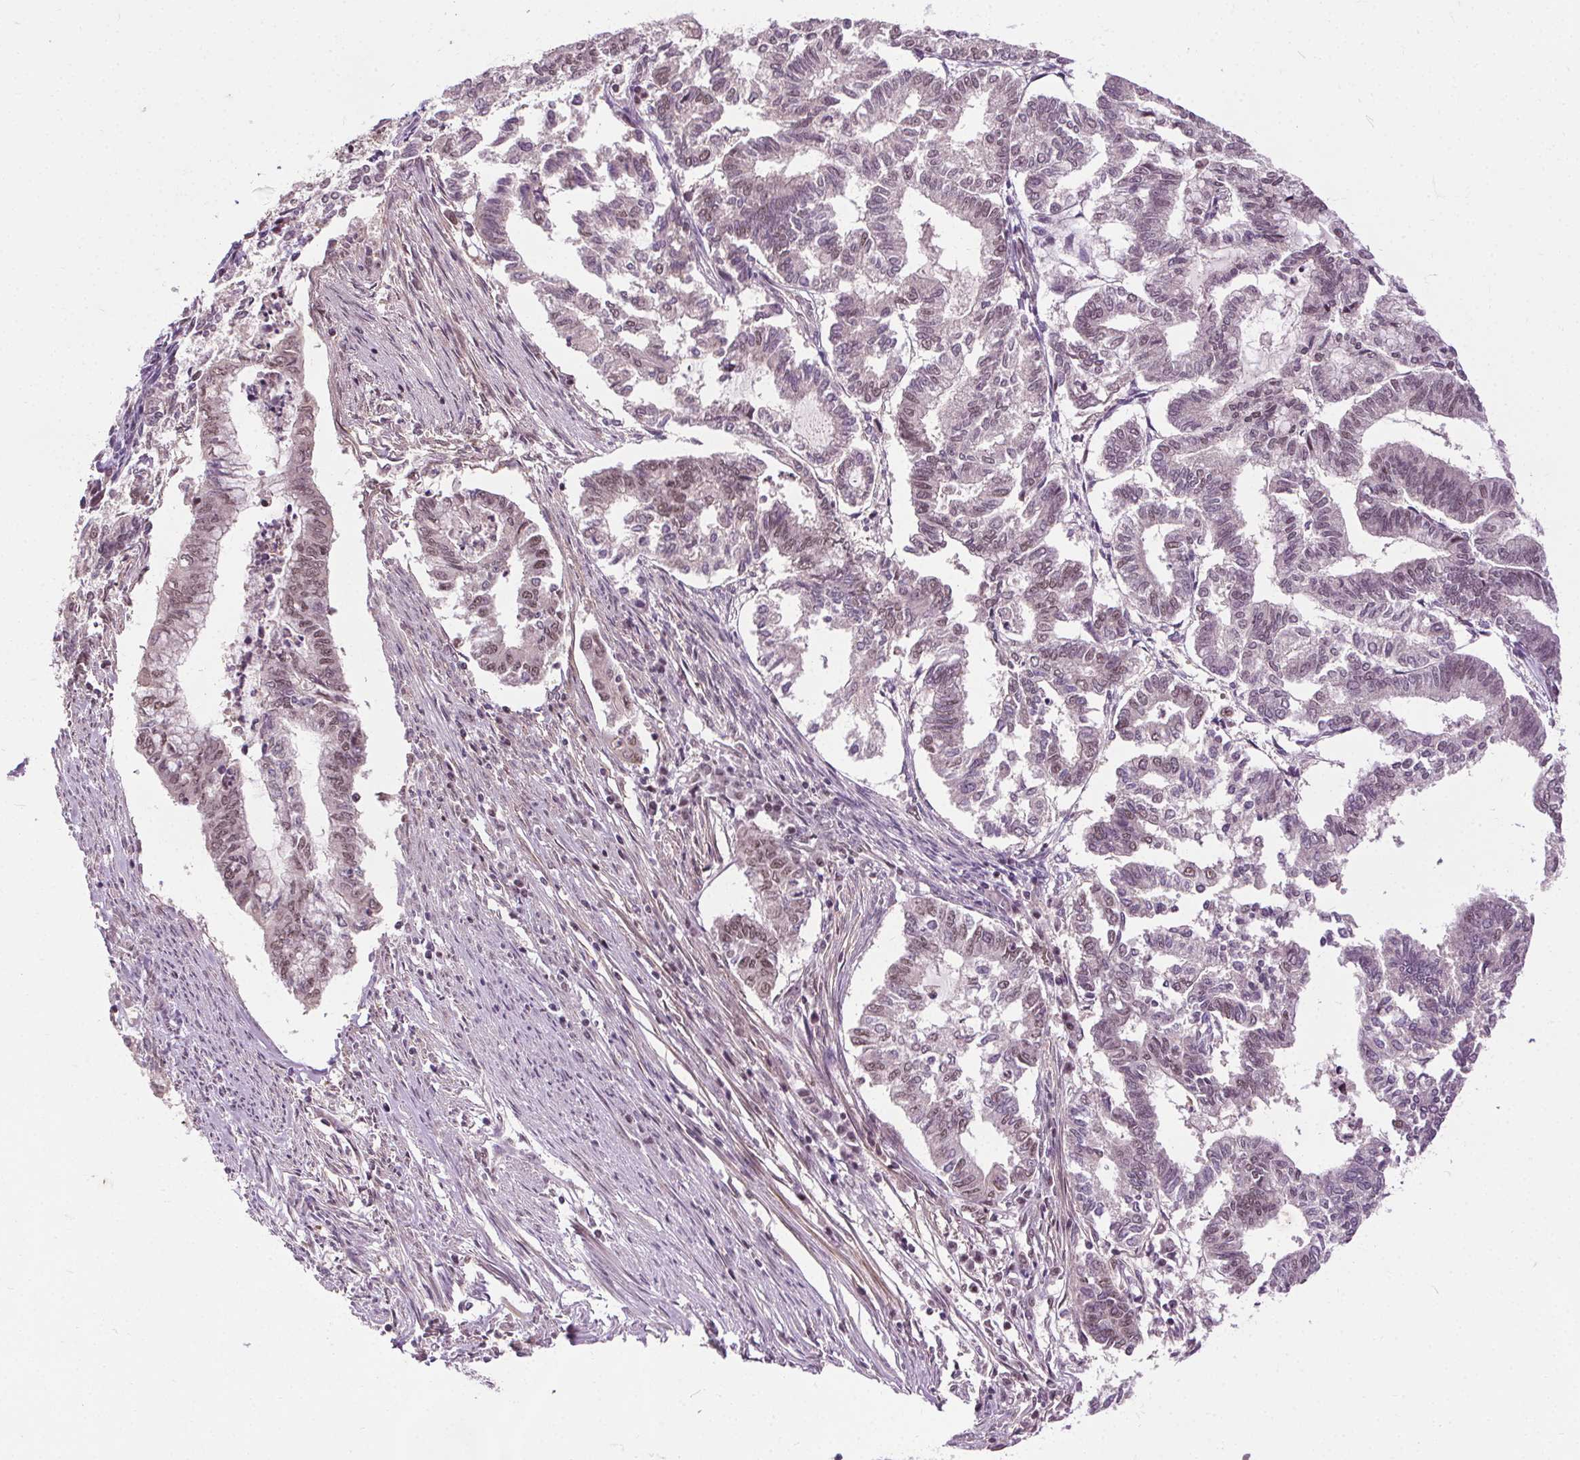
{"staining": {"intensity": "moderate", "quantity": "25%-75%", "location": "nuclear"}, "tissue": "endometrial cancer", "cell_type": "Tumor cells", "image_type": "cancer", "snomed": [{"axis": "morphology", "description": "Adenocarcinoma, NOS"}, {"axis": "topography", "description": "Endometrium"}], "caption": "An immunohistochemistry (IHC) photomicrograph of tumor tissue is shown. Protein staining in brown shows moderate nuclear positivity in adenocarcinoma (endometrial) within tumor cells.", "gene": "MED6", "patient": {"sex": "female", "age": 79}}